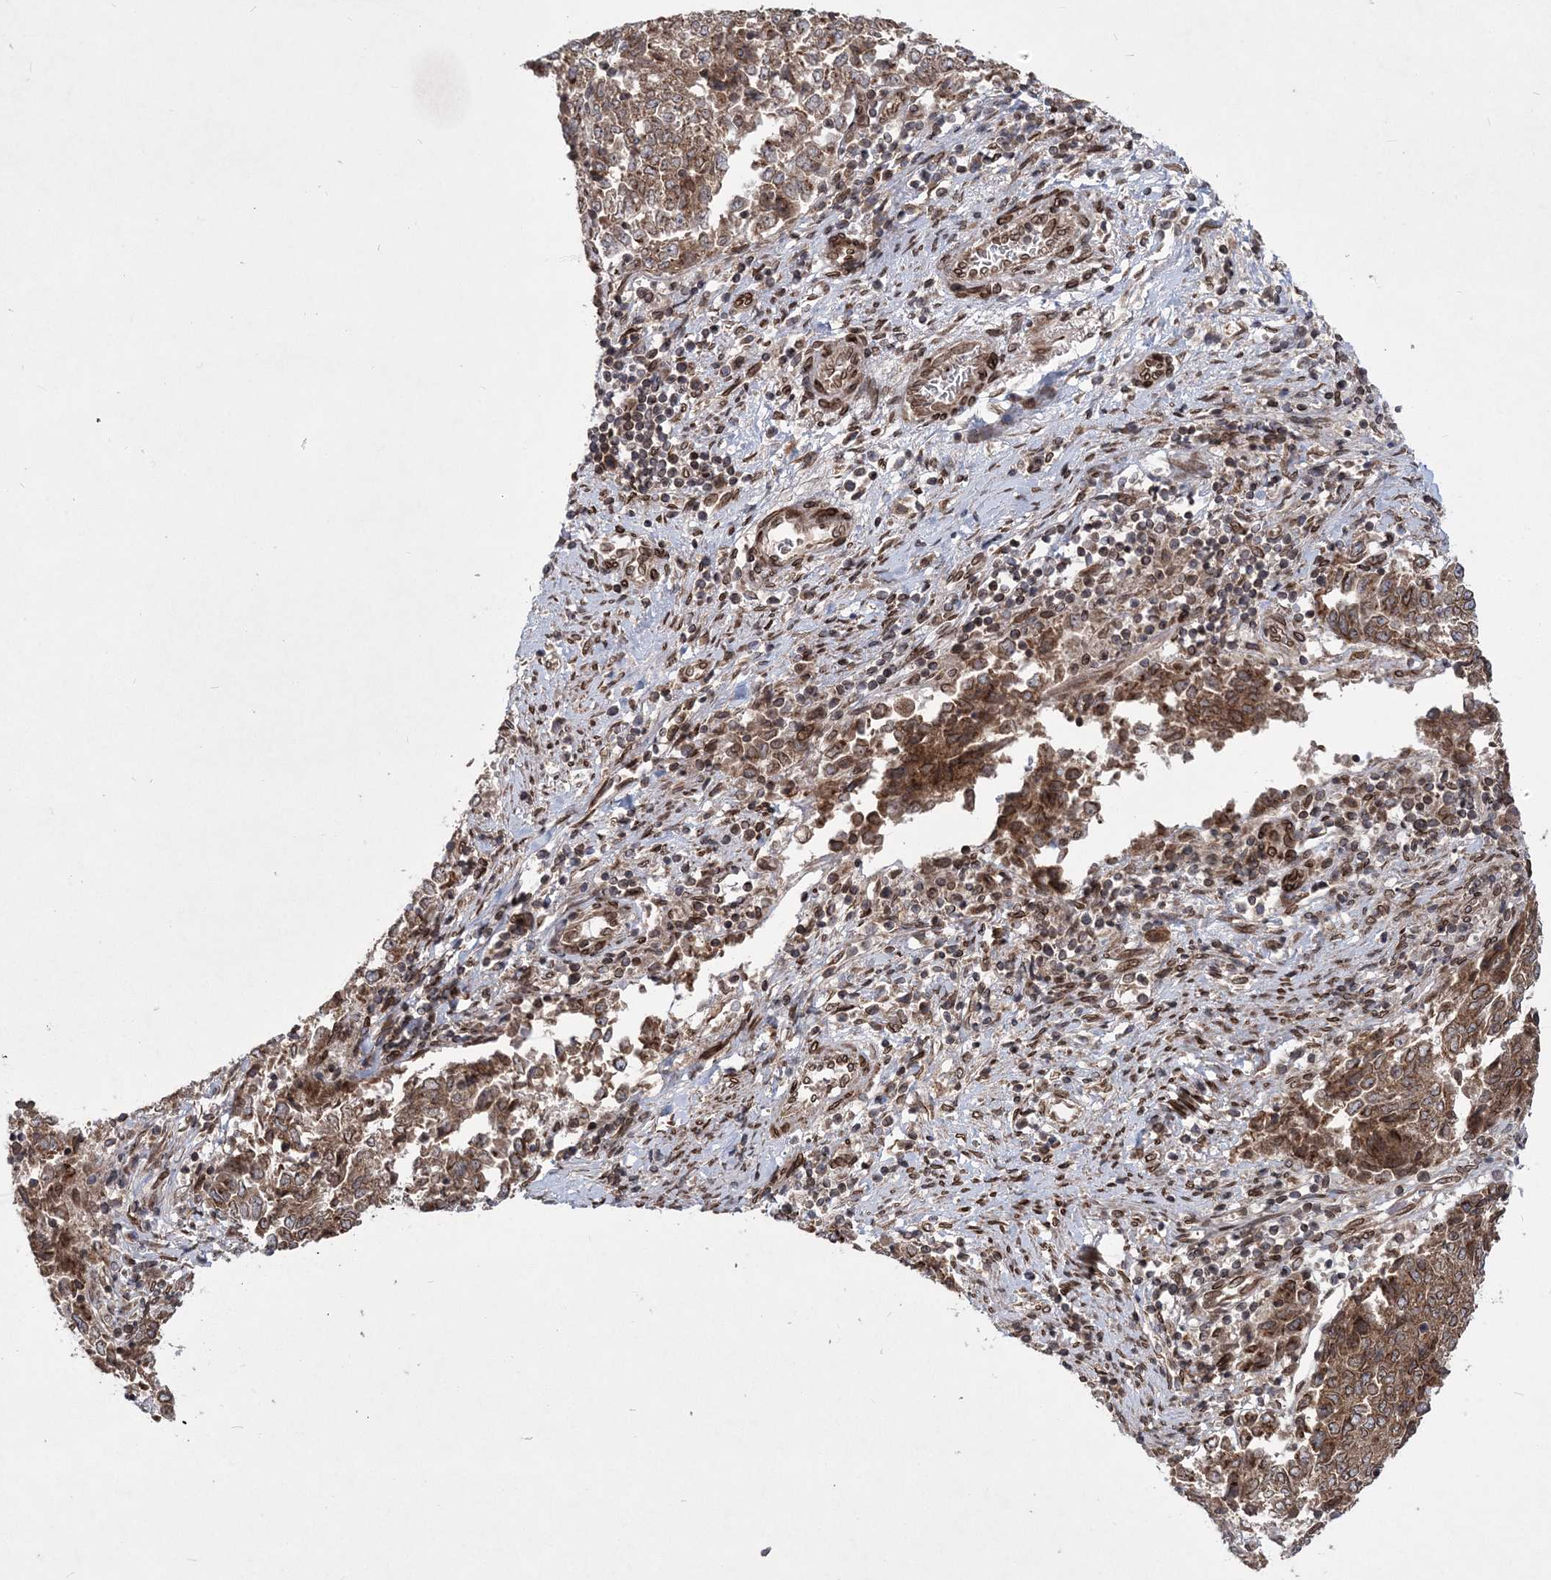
{"staining": {"intensity": "moderate", "quantity": ">75%", "location": "cytoplasmic/membranous,nuclear"}, "tissue": "endometrial cancer", "cell_type": "Tumor cells", "image_type": "cancer", "snomed": [{"axis": "morphology", "description": "Adenocarcinoma, NOS"}, {"axis": "topography", "description": "Endometrium"}], "caption": "The micrograph demonstrates immunohistochemical staining of adenocarcinoma (endometrial). There is moderate cytoplasmic/membranous and nuclear positivity is appreciated in approximately >75% of tumor cells. The staining is performed using DAB (3,3'-diaminobenzidine) brown chromogen to label protein expression. The nuclei are counter-stained blue using hematoxylin.", "gene": "DNAJC27", "patient": {"sex": "female", "age": 80}}